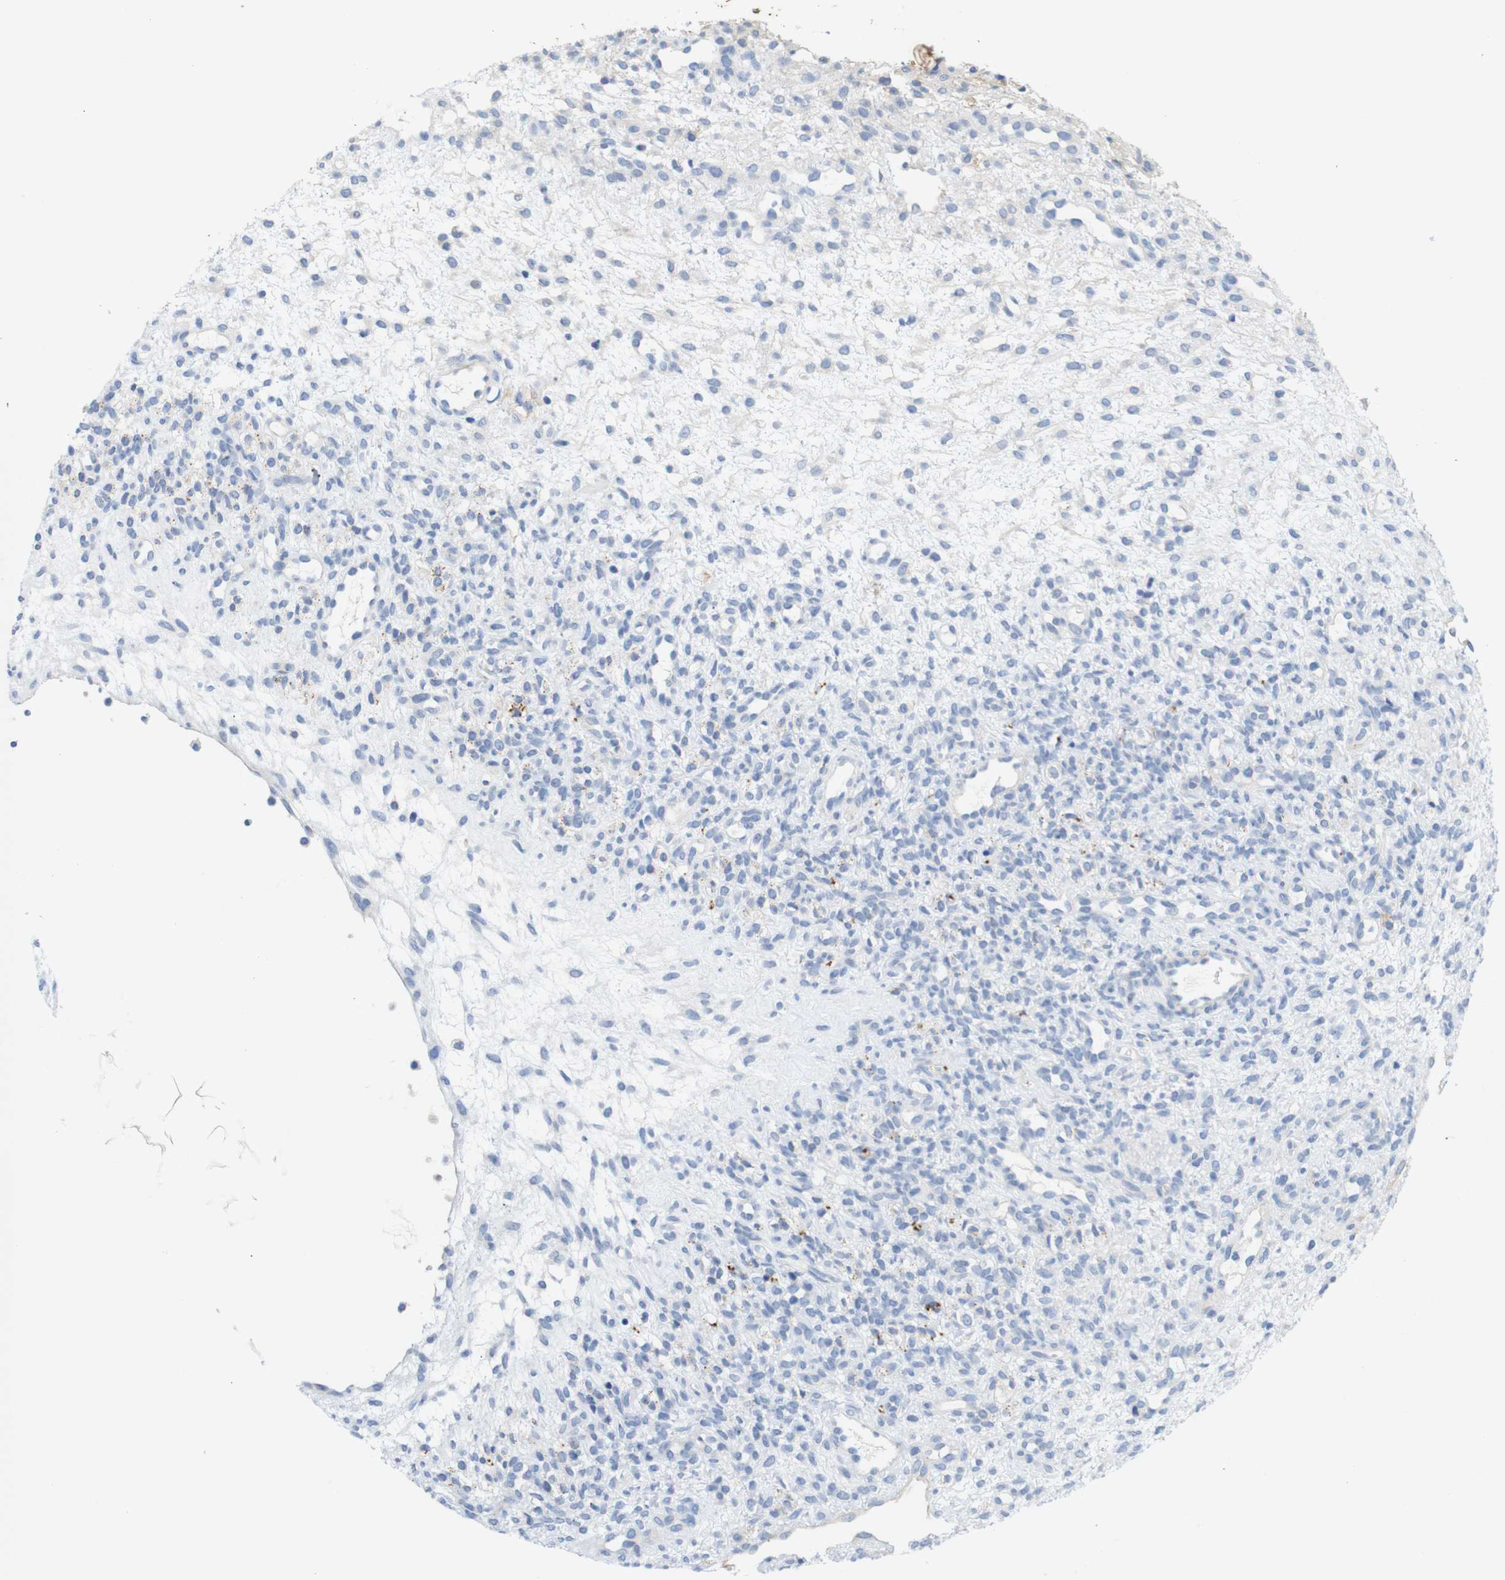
{"staining": {"intensity": "negative", "quantity": "none", "location": "none"}, "tissue": "ovary", "cell_type": "Follicle cells", "image_type": "normal", "snomed": [{"axis": "morphology", "description": "Normal tissue, NOS"}, {"axis": "morphology", "description": "Cyst, NOS"}, {"axis": "topography", "description": "Ovary"}], "caption": "This is an immunohistochemistry micrograph of benign ovary. There is no expression in follicle cells.", "gene": "ITGA5", "patient": {"sex": "female", "age": 18}}